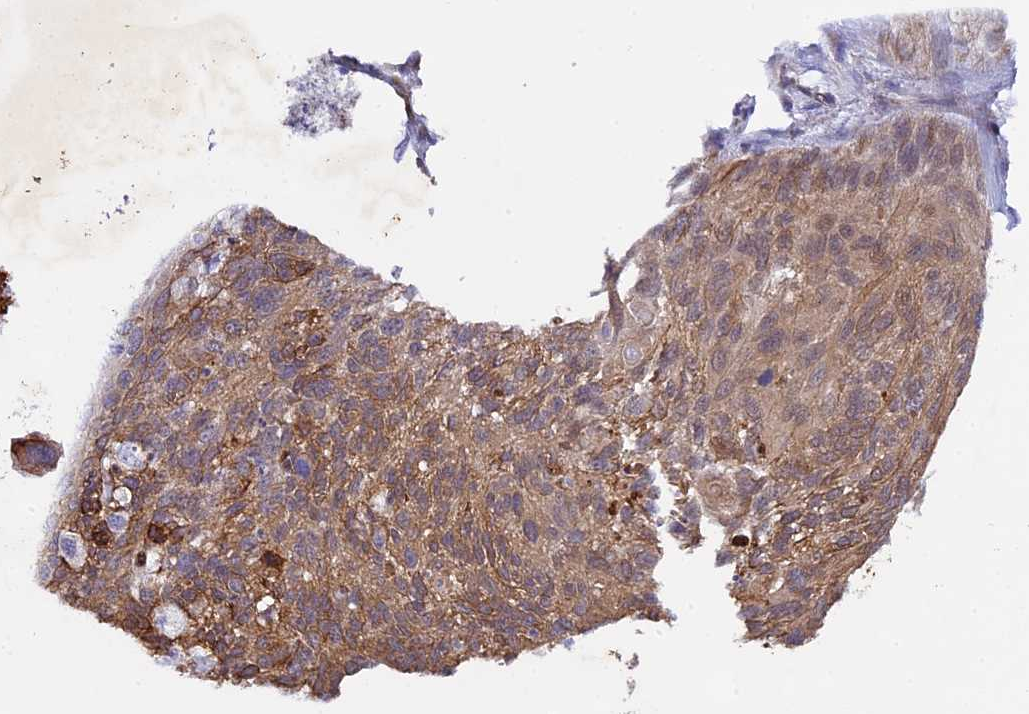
{"staining": {"intensity": "moderate", "quantity": ">75%", "location": "cytoplasmic/membranous"}, "tissue": "cervical cancer", "cell_type": "Tumor cells", "image_type": "cancer", "snomed": [{"axis": "morphology", "description": "Squamous cell carcinoma, NOS"}, {"axis": "topography", "description": "Cervix"}], "caption": "This is a micrograph of IHC staining of cervical cancer (squamous cell carcinoma), which shows moderate positivity in the cytoplasmic/membranous of tumor cells.", "gene": "SP4", "patient": {"sex": "female", "age": 55}}